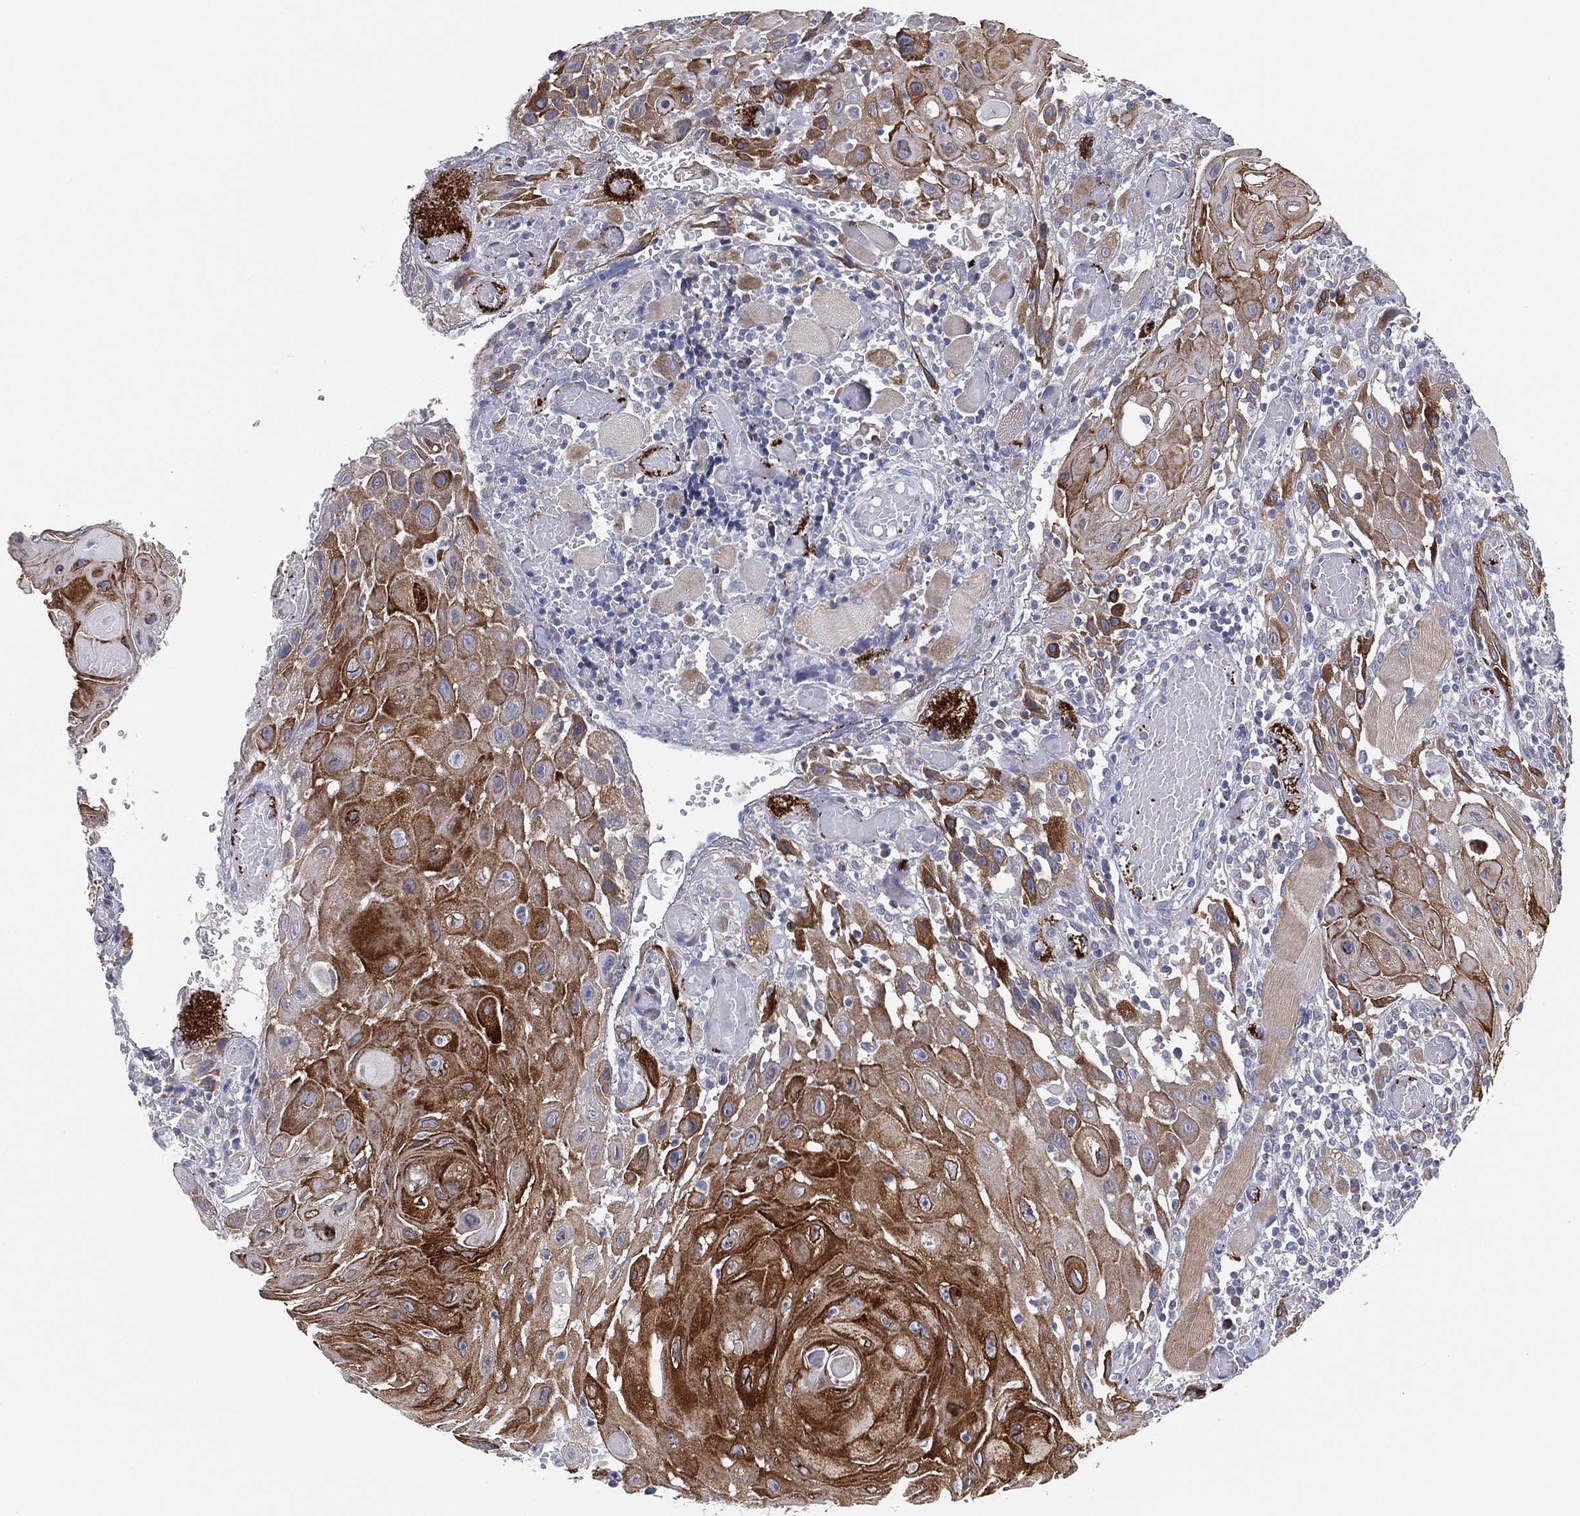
{"staining": {"intensity": "strong", "quantity": "25%-75%", "location": "cytoplasmic/membranous"}, "tissue": "head and neck cancer", "cell_type": "Tumor cells", "image_type": "cancer", "snomed": [{"axis": "morphology", "description": "Normal tissue, NOS"}, {"axis": "morphology", "description": "Squamous cell carcinoma, NOS"}, {"axis": "topography", "description": "Oral tissue"}, {"axis": "topography", "description": "Head-Neck"}], "caption": "DAB (3,3'-diaminobenzidine) immunohistochemical staining of squamous cell carcinoma (head and neck) exhibits strong cytoplasmic/membranous protein expression in approximately 25%-75% of tumor cells.", "gene": "TMEM40", "patient": {"sex": "male", "age": 71}}